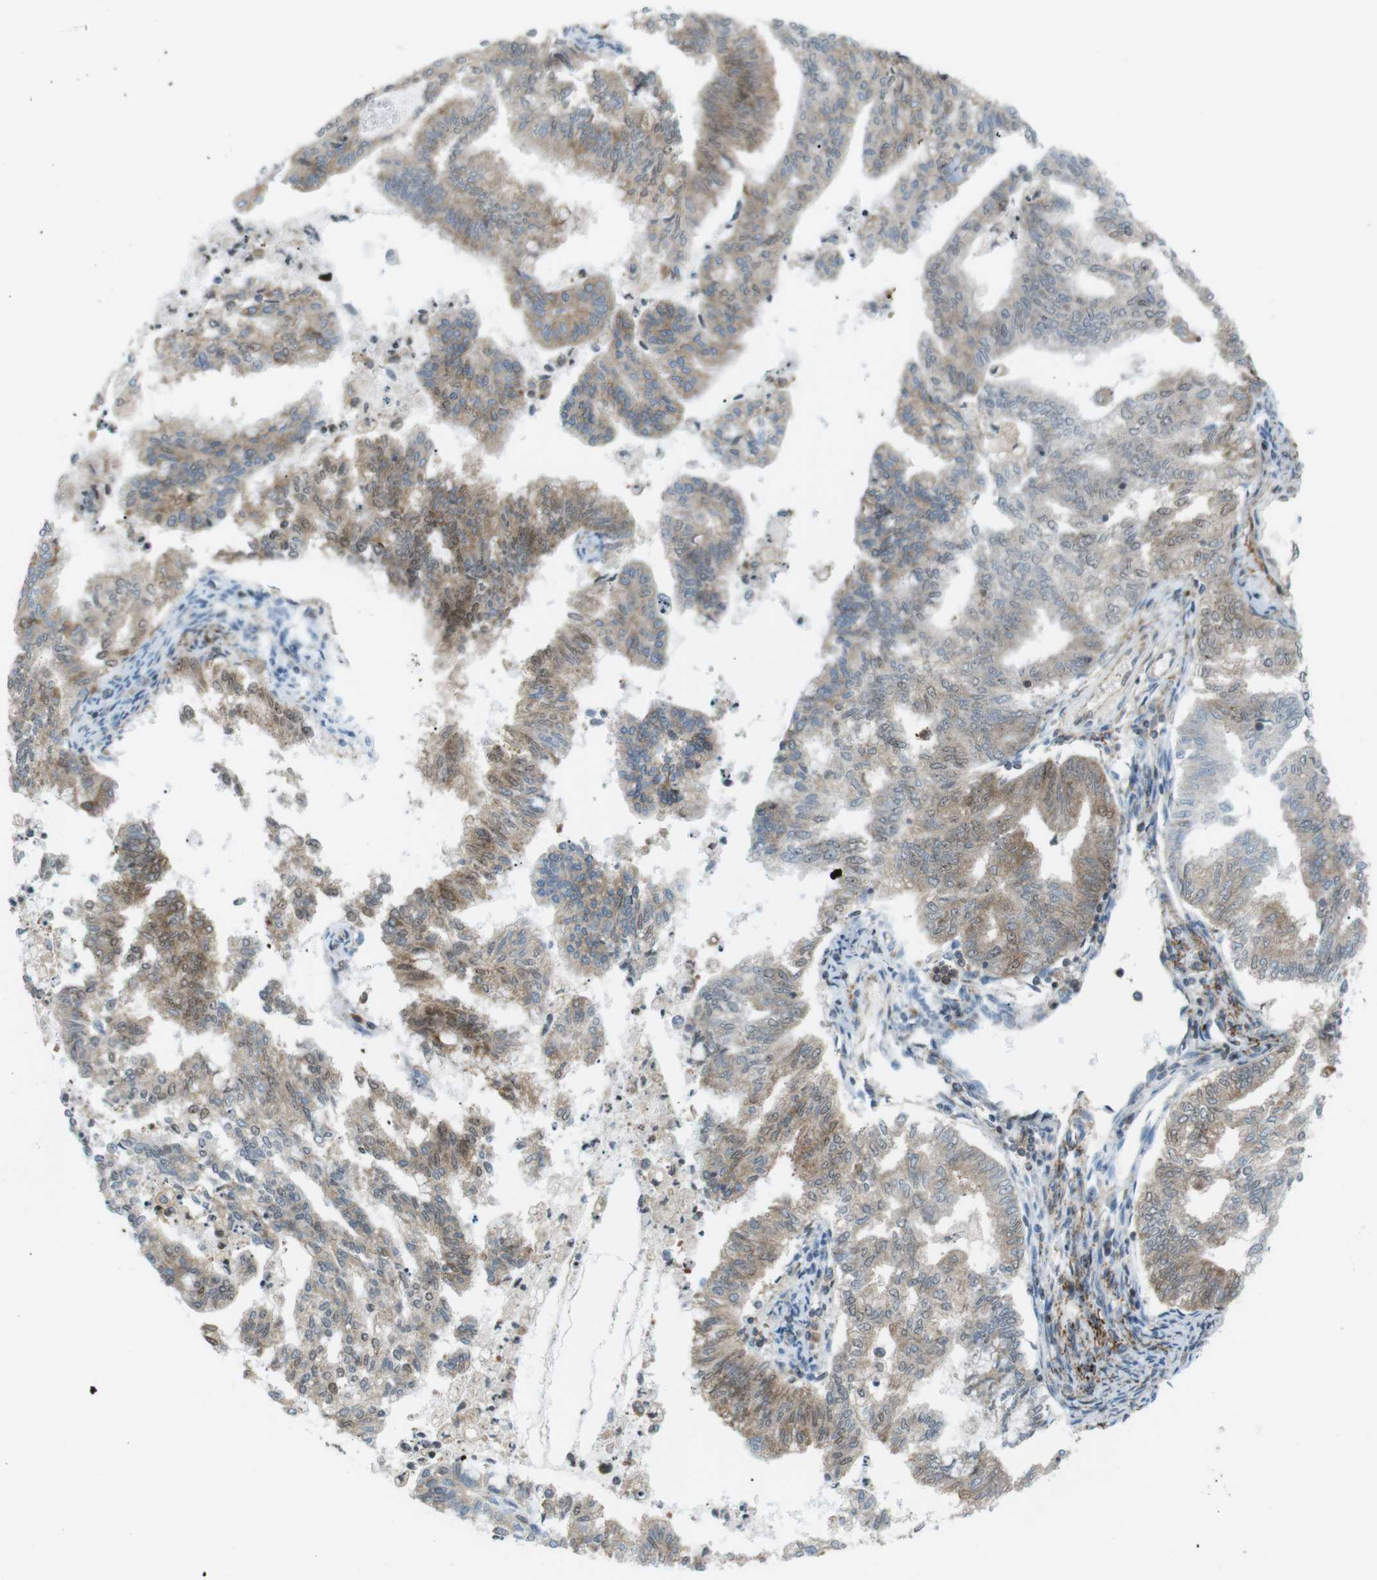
{"staining": {"intensity": "weak", "quantity": "25%-75%", "location": "cytoplasmic/membranous"}, "tissue": "endometrial cancer", "cell_type": "Tumor cells", "image_type": "cancer", "snomed": [{"axis": "morphology", "description": "Adenocarcinoma, NOS"}, {"axis": "topography", "description": "Endometrium"}], "caption": "Endometrial cancer tissue reveals weak cytoplasmic/membranous staining in approximately 25%-75% of tumor cells (DAB IHC with brightfield microscopy, high magnification).", "gene": "FLII", "patient": {"sex": "female", "age": 79}}